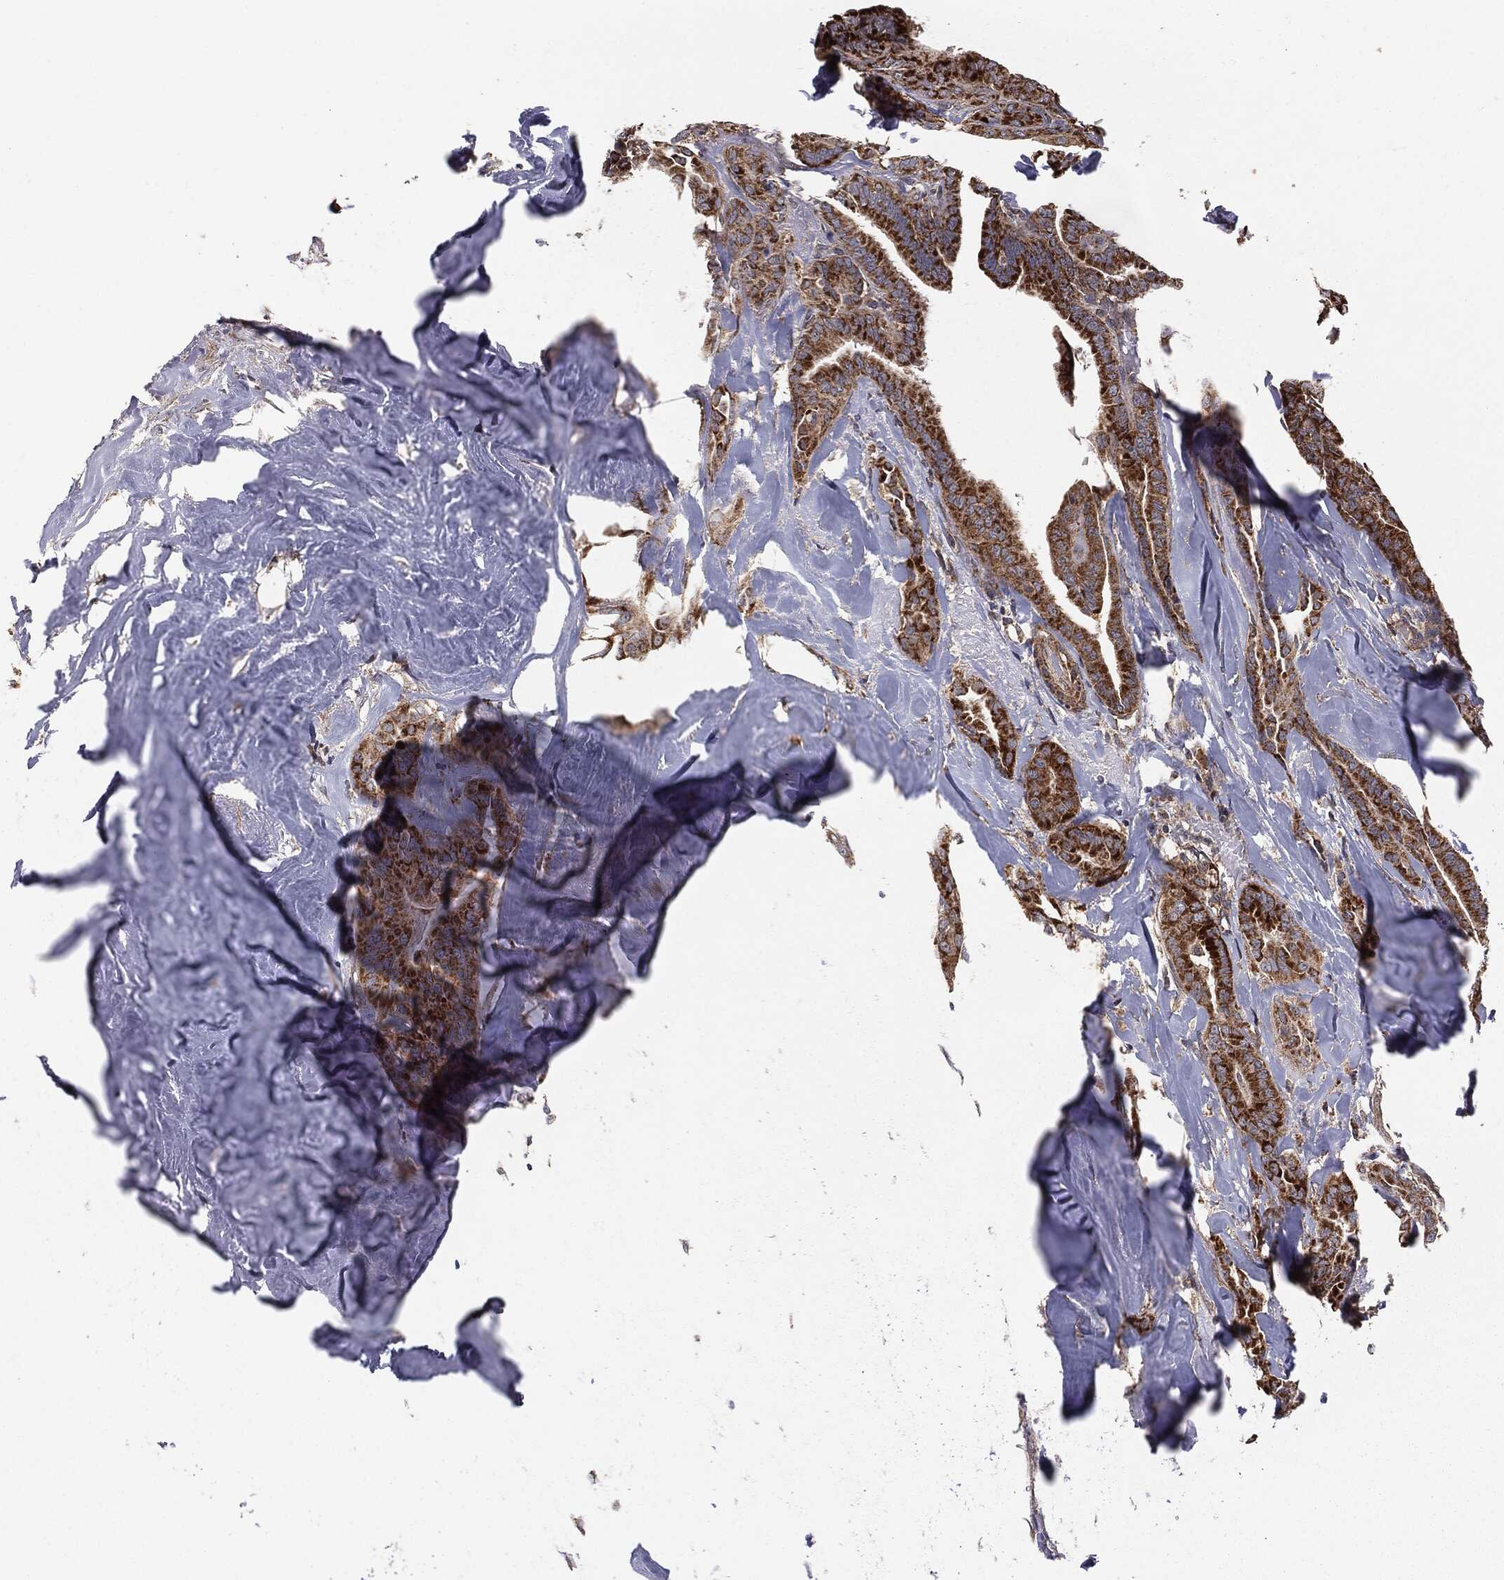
{"staining": {"intensity": "strong", "quantity": ">75%", "location": "cytoplasmic/membranous"}, "tissue": "thyroid cancer", "cell_type": "Tumor cells", "image_type": "cancer", "snomed": [{"axis": "morphology", "description": "Papillary adenocarcinoma, NOS"}, {"axis": "topography", "description": "Thyroid gland"}], "caption": "Immunohistochemistry (IHC) of papillary adenocarcinoma (thyroid) displays high levels of strong cytoplasmic/membranous staining in approximately >75% of tumor cells. (Stains: DAB (3,3'-diaminobenzidine) in brown, nuclei in blue, Microscopy: brightfield microscopy at high magnification).", "gene": "MTOR", "patient": {"sex": "male", "age": 61}}